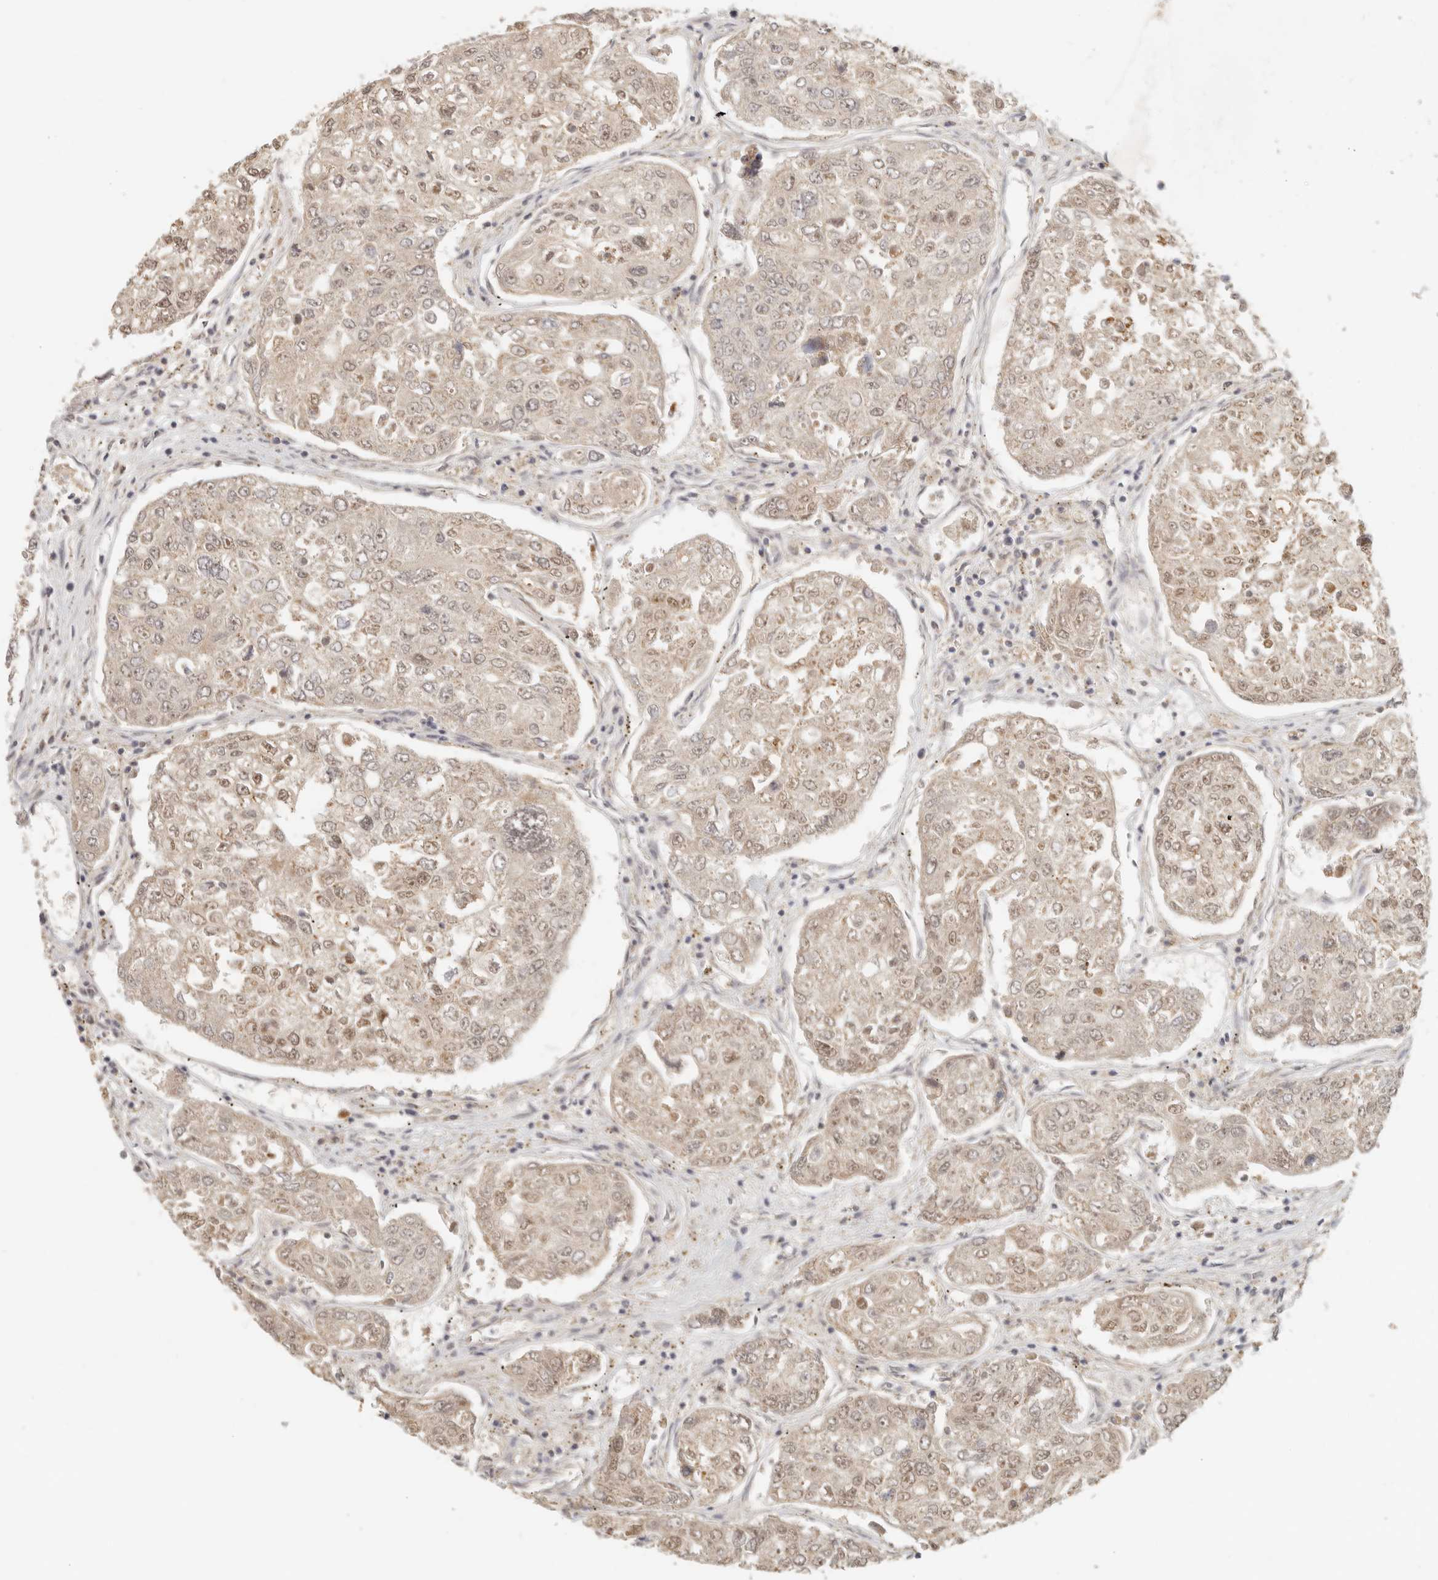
{"staining": {"intensity": "weak", "quantity": "25%-75%", "location": "nuclear"}, "tissue": "urothelial cancer", "cell_type": "Tumor cells", "image_type": "cancer", "snomed": [{"axis": "morphology", "description": "Urothelial carcinoma, High grade"}, {"axis": "topography", "description": "Lymph node"}, {"axis": "topography", "description": "Urinary bladder"}], "caption": "Immunohistochemical staining of urothelial cancer demonstrates low levels of weak nuclear positivity in about 25%-75% of tumor cells.", "gene": "INTS11", "patient": {"sex": "male", "age": 51}}